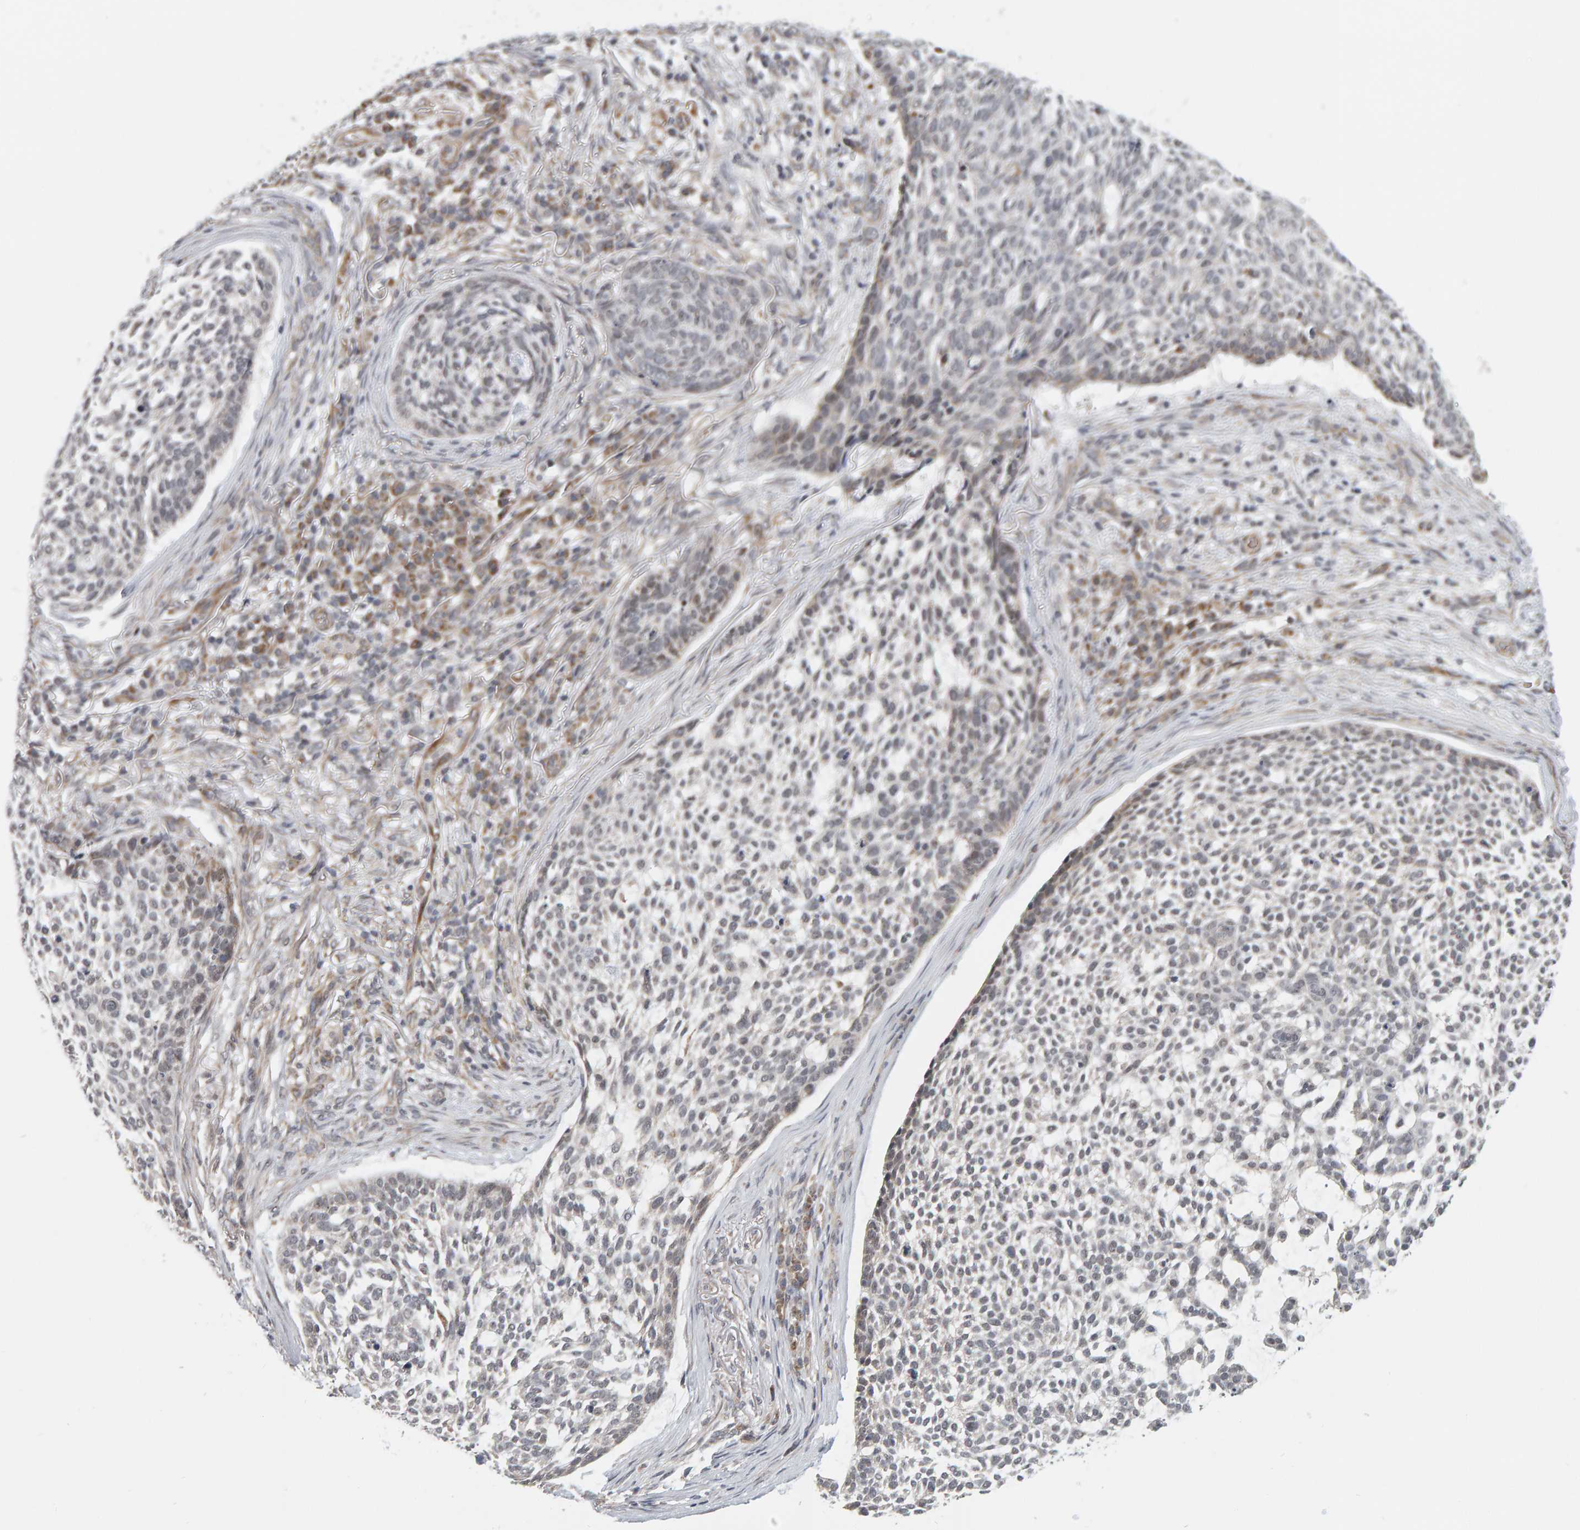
{"staining": {"intensity": "negative", "quantity": "none", "location": "none"}, "tissue": "skin cancer", "cell_type": "Tumor cells", "image_type": "cancer", "snomed": [{"axis": "morphology", "description": "Basal cell carcinoma"}, {"axis": "topography", "description": "Skin"}], "caption": "There is no significant expression in tumor cells of skin cancer (basal cell carcinoma).", "gene": "DAP3", "patient": {"sex": "female", "age": 64}}